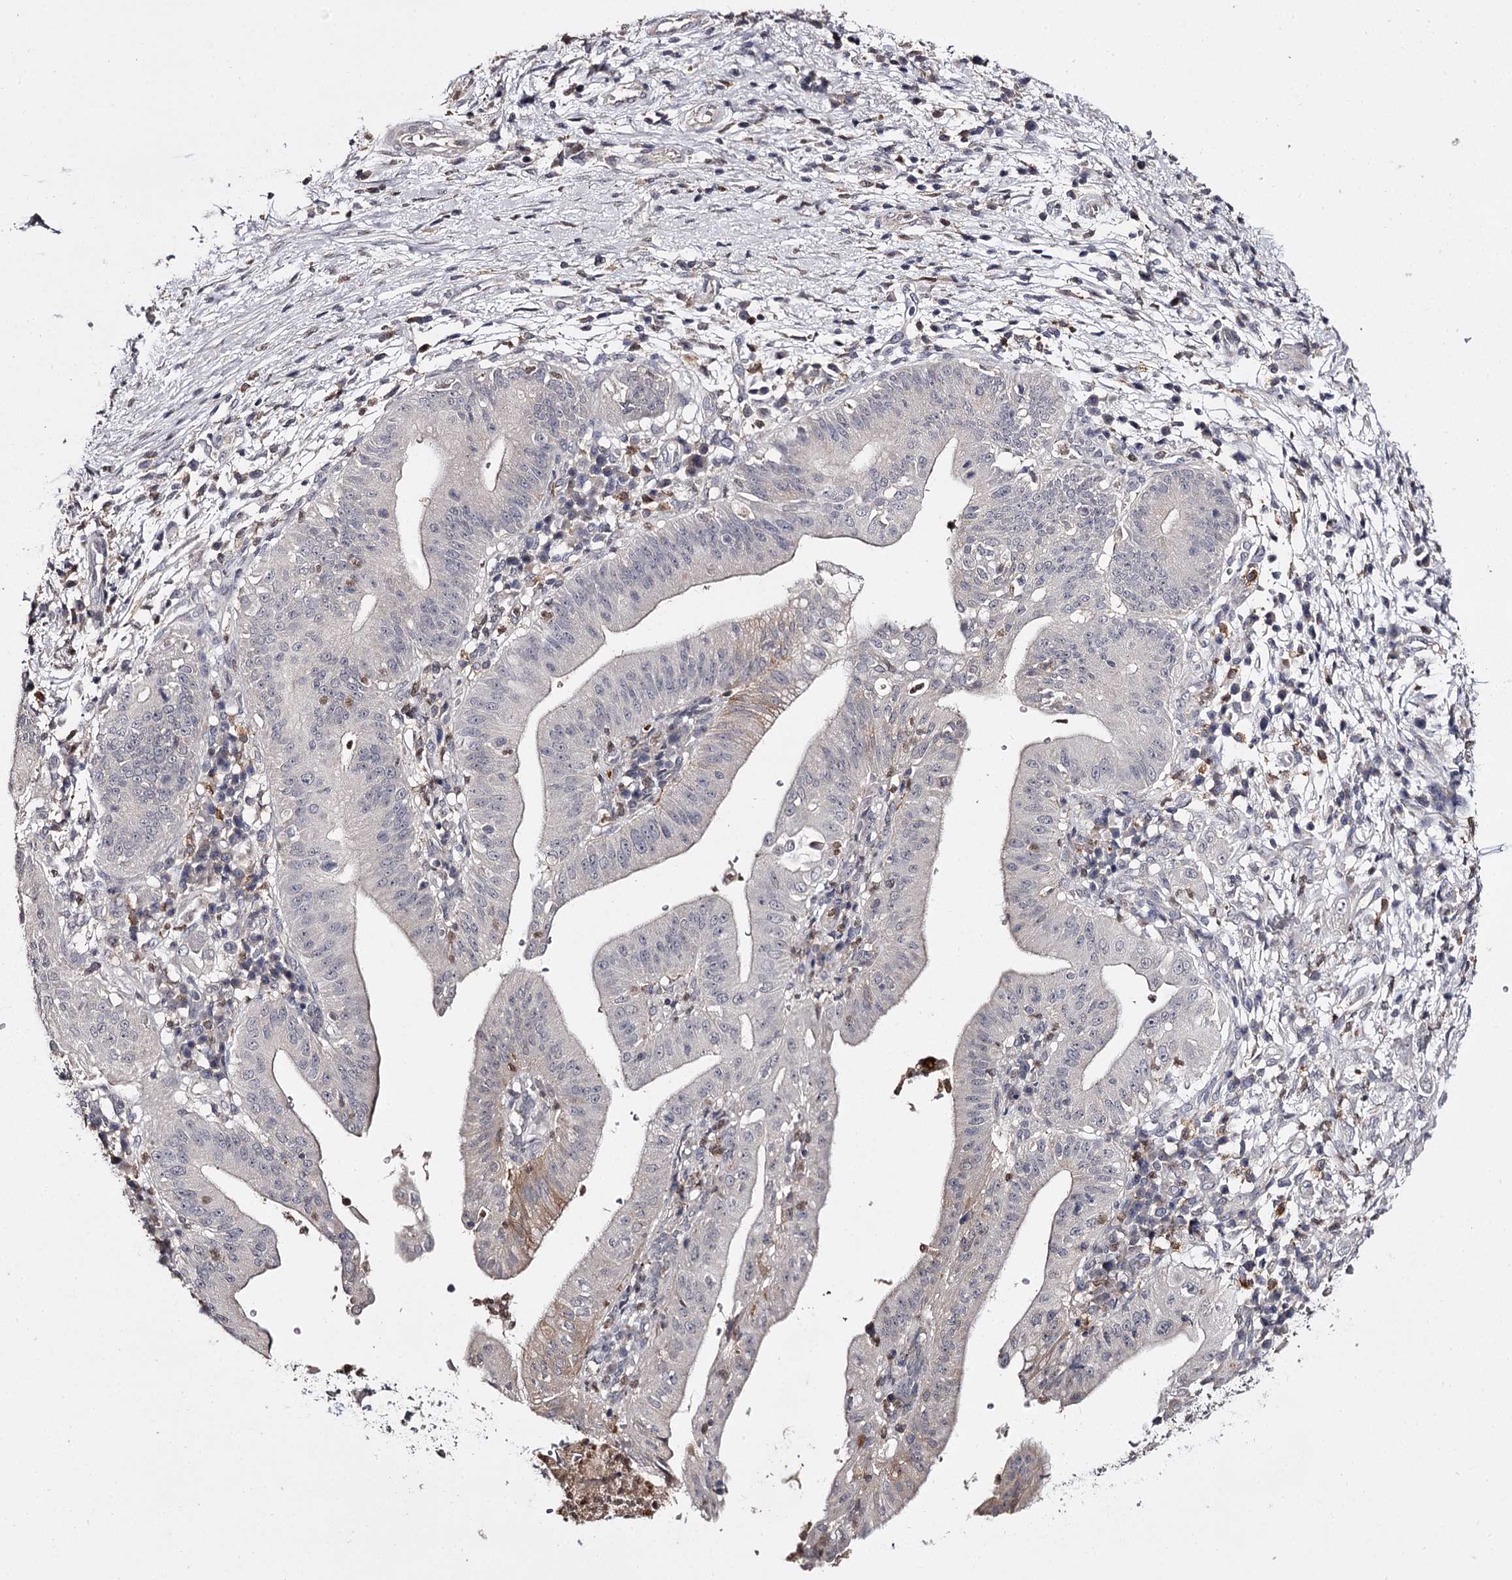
{"staining": {"intensity": "negative", "quantity": "none", "location": "none"}, "tissue": "pancreatic cancer", "cell_type": "Tumor cells", "image_type": "cancer", "snomed": [{"axis": "morphology", "description": "Adenocarcinoma, NOS"}, {"axis": "topography", "description": "Pancreas"}], "caption": "Tumor cells are negative for brown protein staining in adenocarcinoma (pancreatic).", "gene": "SLC32A1", "patient": {"sex": "male", "age": 68}}